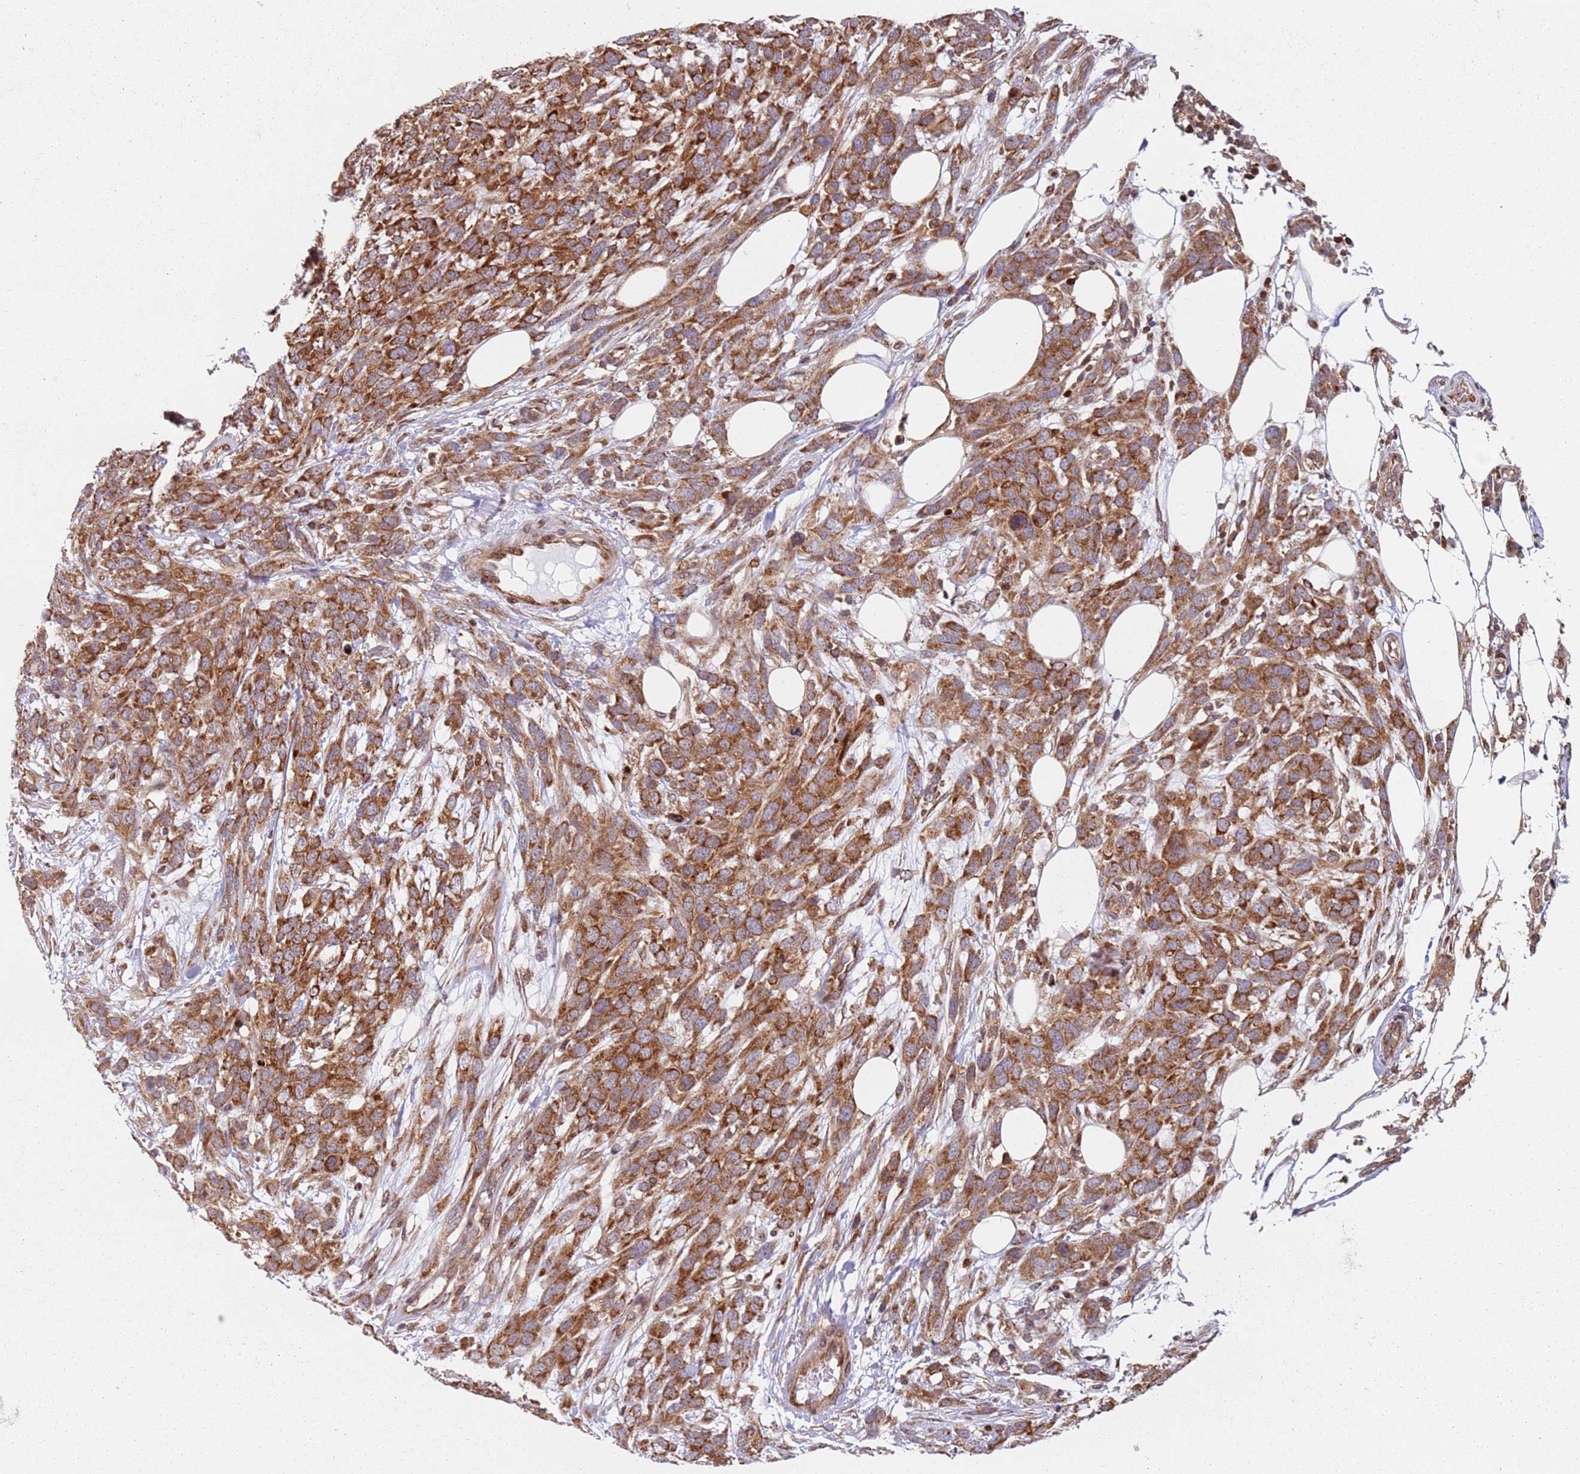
{"staining": {"intensity": "strong", "quantity": ">75%", "location": "cytoplasmic/membranous"}, "tissue": "melanoma", "cell_type": "Tumor cells", "image_type": "cancer", "snomed": [{"axis": "morphology", "description": "Normal morphology"}, {"axis": "morphology", "description": "Malignant melanoma, NOS"}, {"axis": "topography", "description": "Skin"}], "caption": "This micrograph exhibits immunohistochemistry staining of malignant melanoma, with high strong cytoplasmic/membranous expression in approximately >75% of tumor cells.", "gene": "HNRNPLL", "patient": {"sex": "female", "age": 72}}